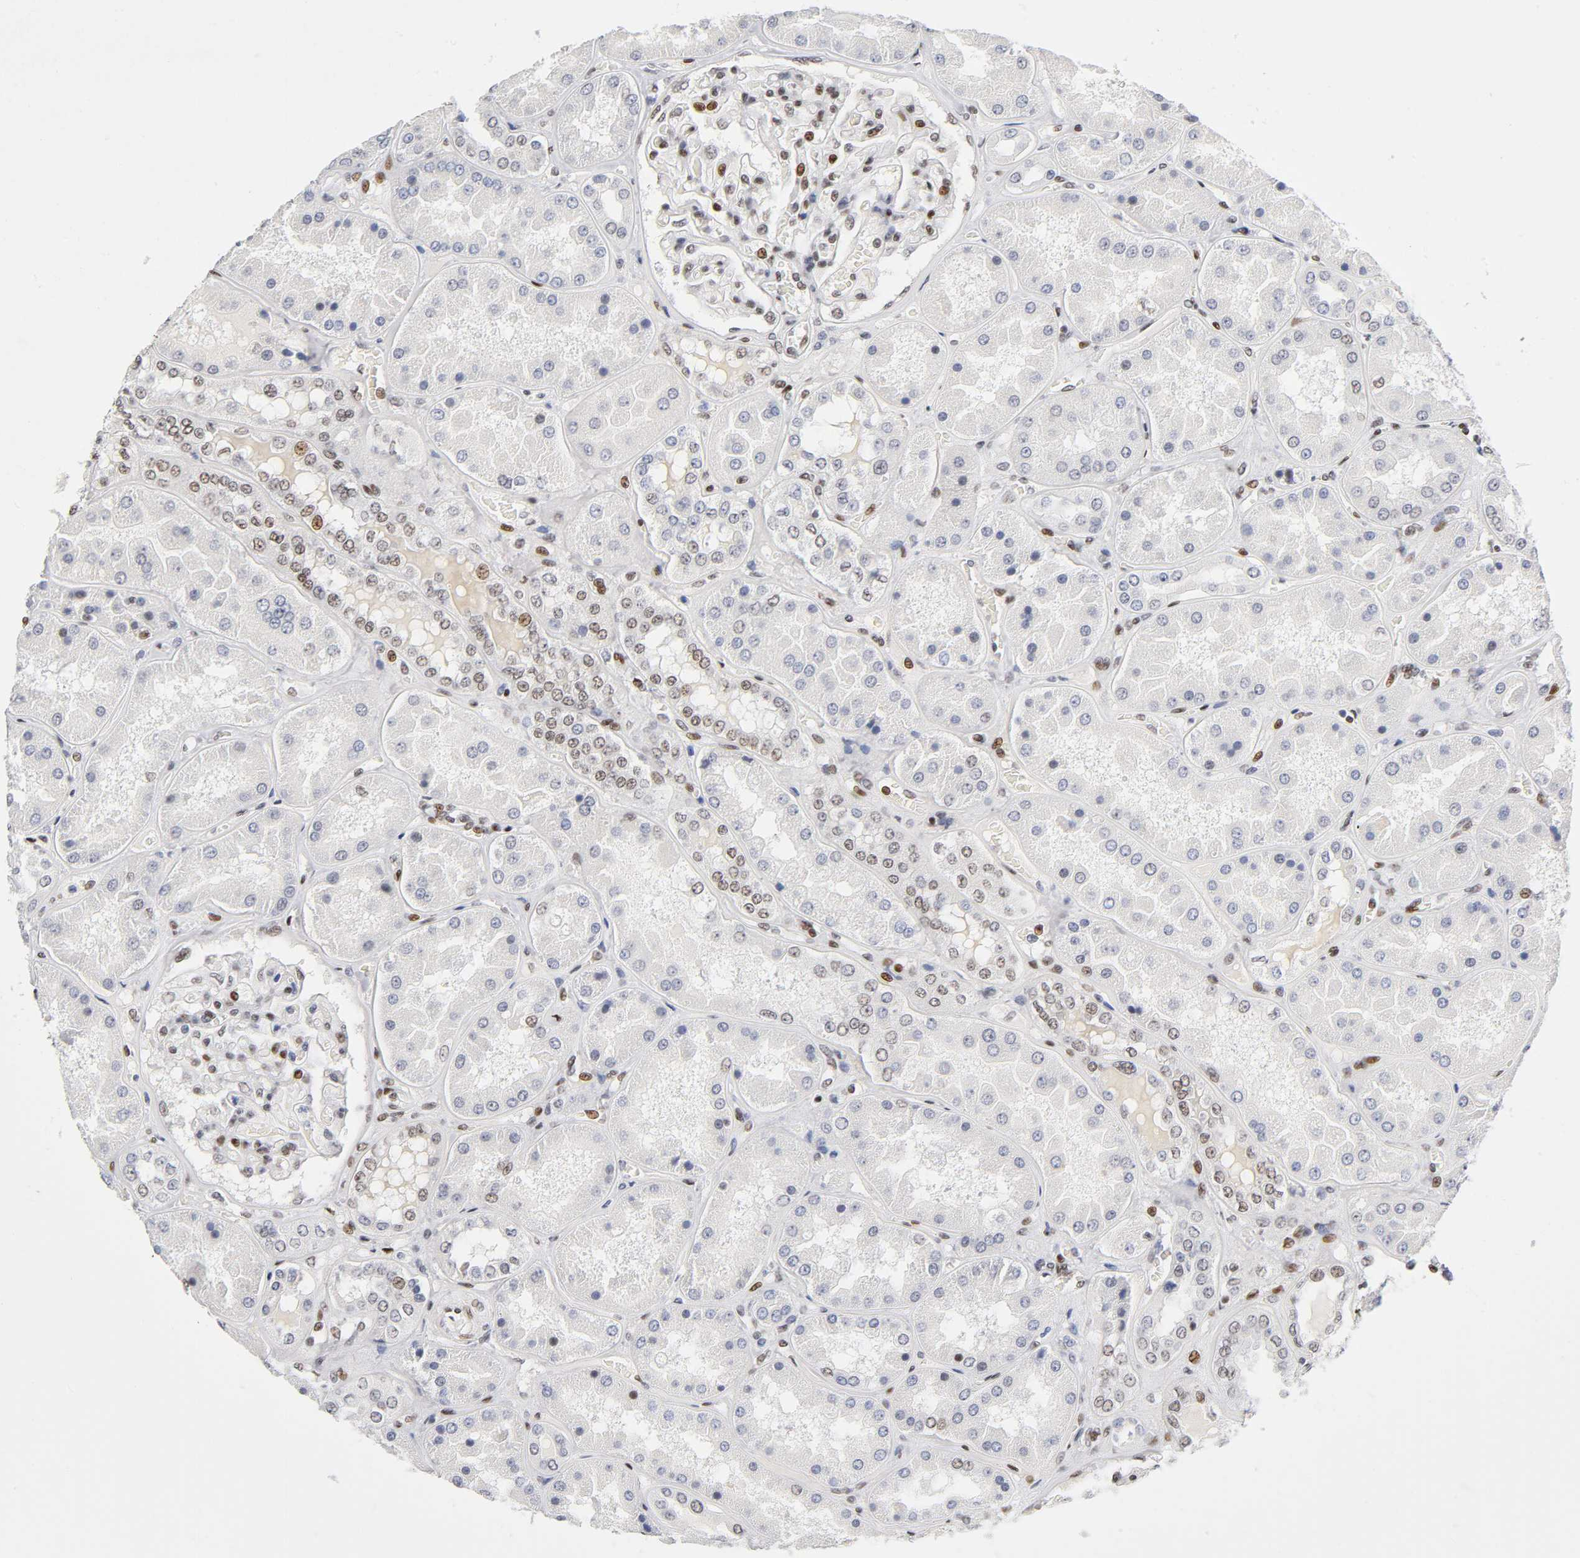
{"staining": {"intensity": "strong", "quantity": ">75%", "location": "nuclear"}, "tissue": "kidney", "cell_type": "Cells in glomeruli", "image_type": "normal", "snomed": [{"axis": "morphology", "description": "Normal tissue, NOS"}, {"axis": "topography", "description": "Kidney"}], "caption": "IHC micrograph of benign kidney: kidney stained using IHC exhibits high levels of strong protein expression localized specifically in the nuclear of cells in glomeruli, appearing as a nuclear brown color.", "gene": "SP3", "patient": {"sex": "female", "age": 56}}